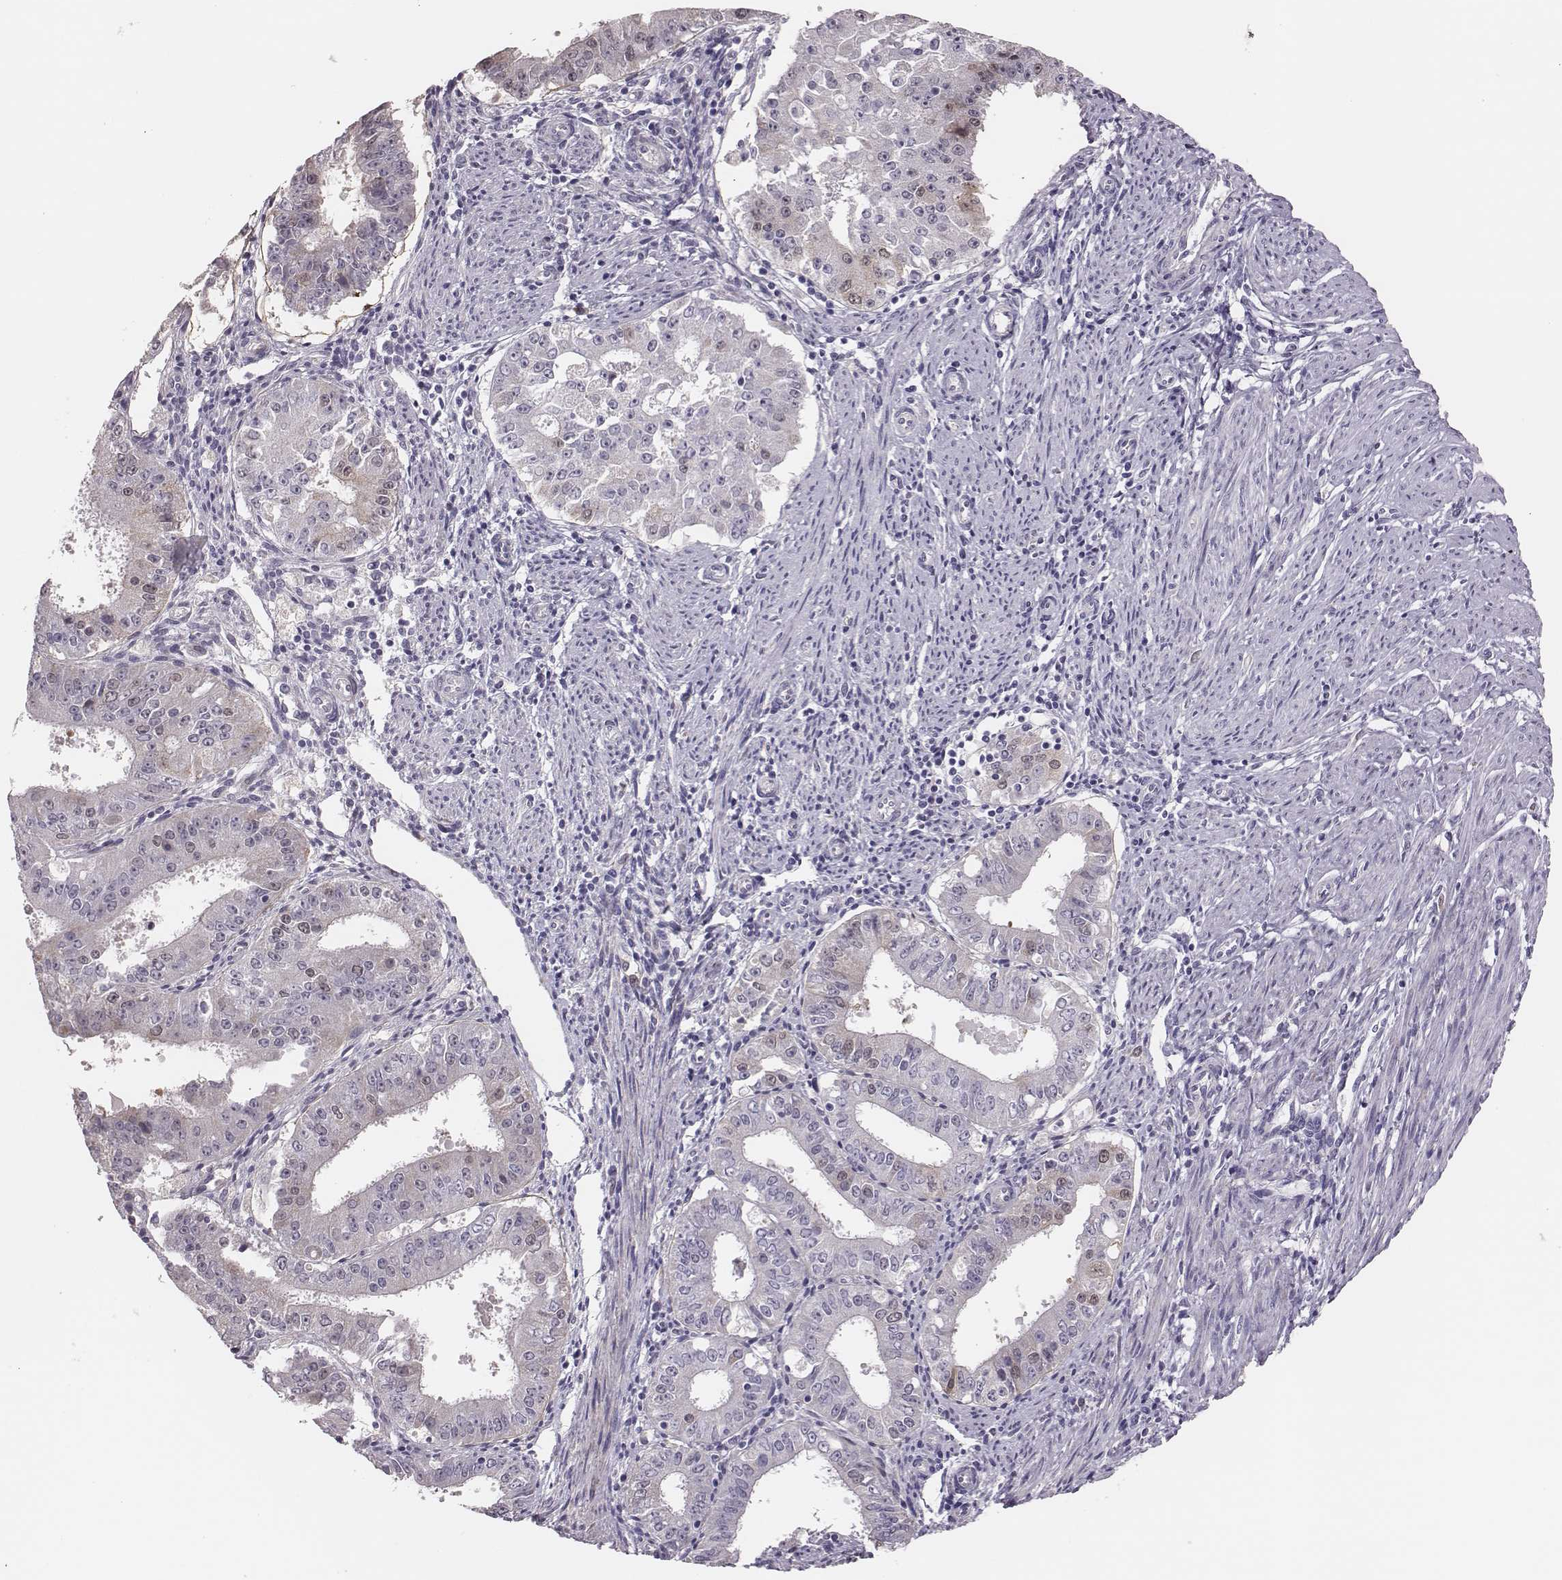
{"staining": {"intensity": "negative", "quantity": "none", "location": "none"}, "tissue": "ovarian cancer", "cell_type": "Tumor cells", "image_type": "cancer", "snomed": [{"axis": "morphology", "description": "Carcinoma, endometroid"}, {"axis": "topography", "description": "Ovary"}], "caption": "The image reveals no staining of tumor cells in ovarian endometroid carcinoma.", "gene": "PBK", "patient": {"sex": "female", "age": 42}}